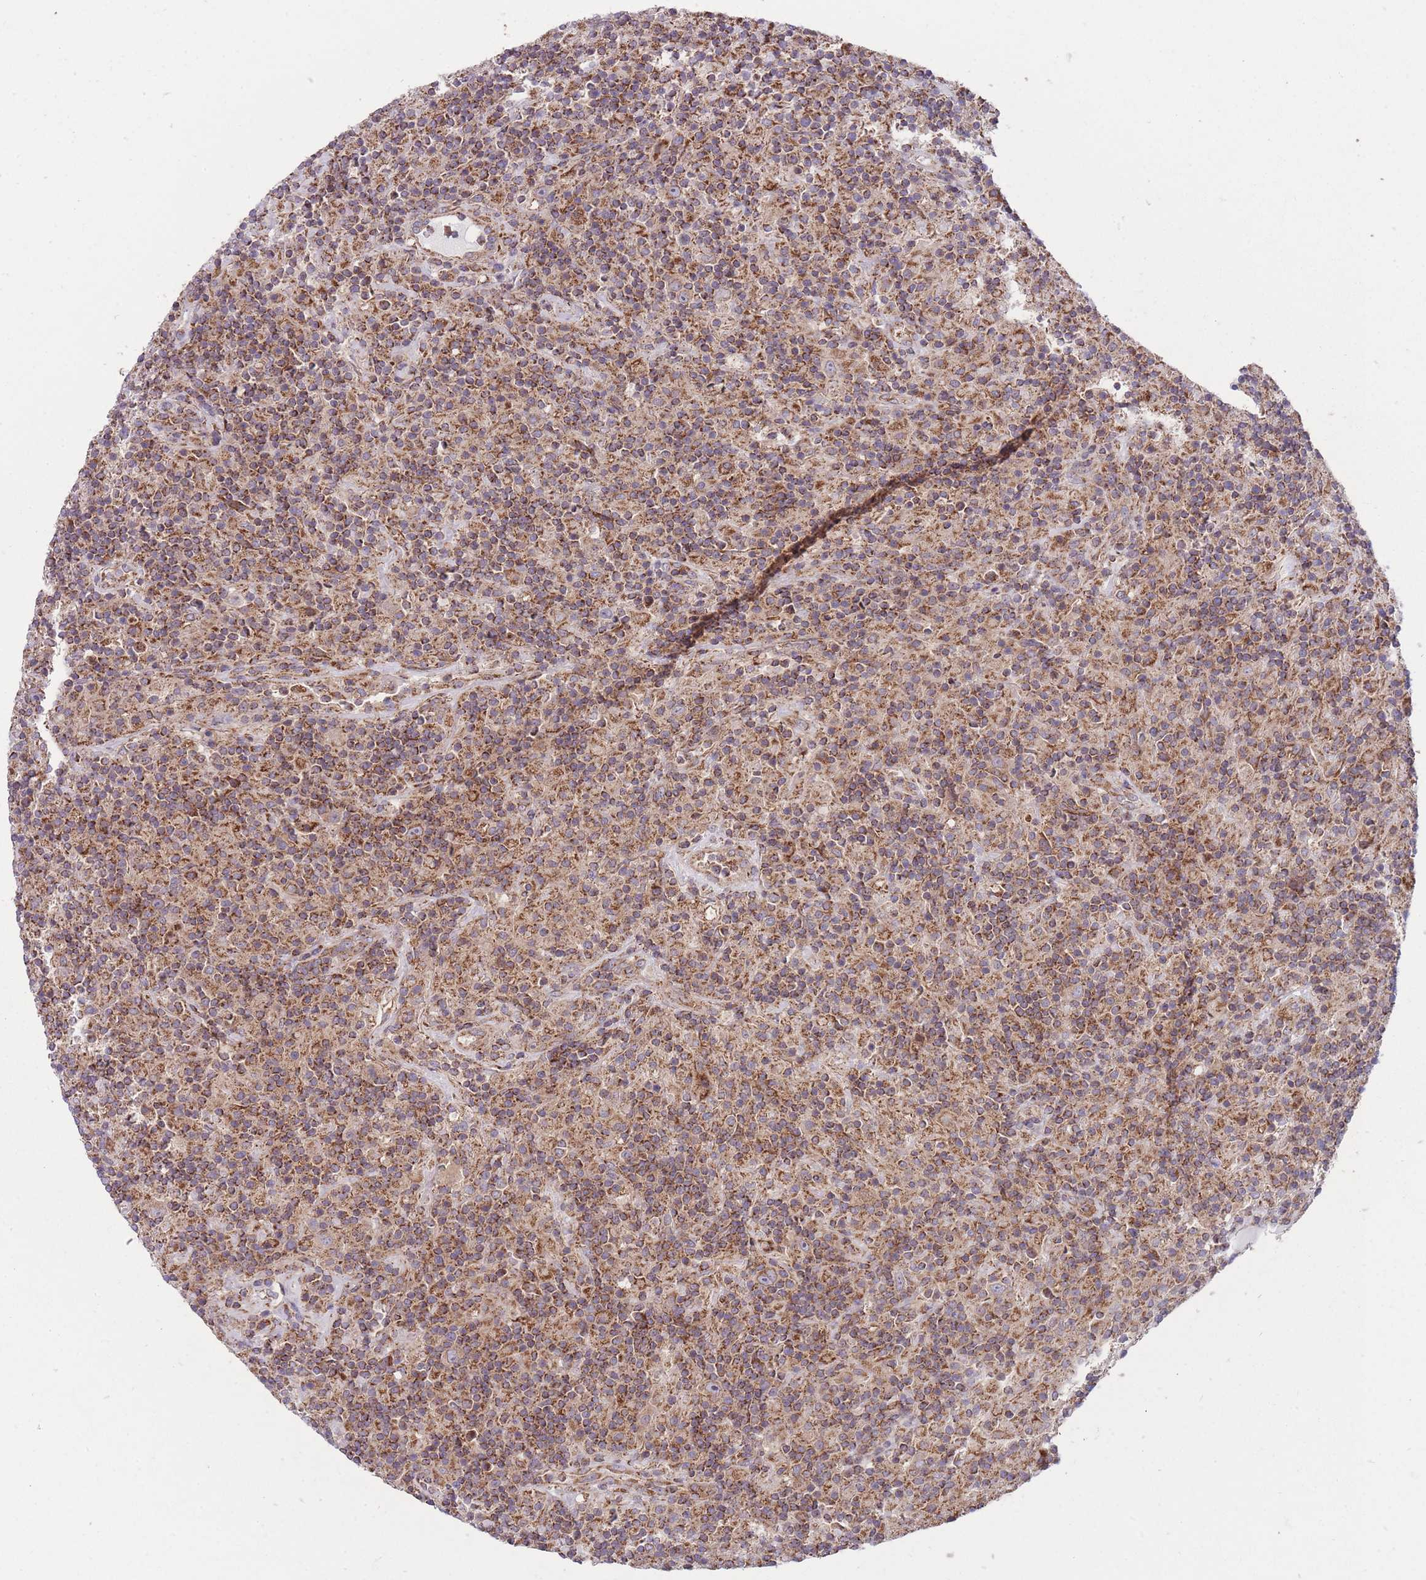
{"staining": {"intensity": "moderate", "quantity": ">75%", "location": "cytoplasmic/membranous"}, "tissue": "lymphoma", "cell_type": "Tumor cells", "image_type": "cancer", "snomed": [{"axis": "morphology", "description": "Hodgkin's disease, NOS"}, {"axis": "topography", "description": "Lymph node"}], "caption": "Lymphoma stained with a brown dye shows moderate cytoplasmic/membranous positive staining in approximately >75% of tumor cells.", "gene": "ANKRD10", "patient": {"sex": "male", "age": 70}}